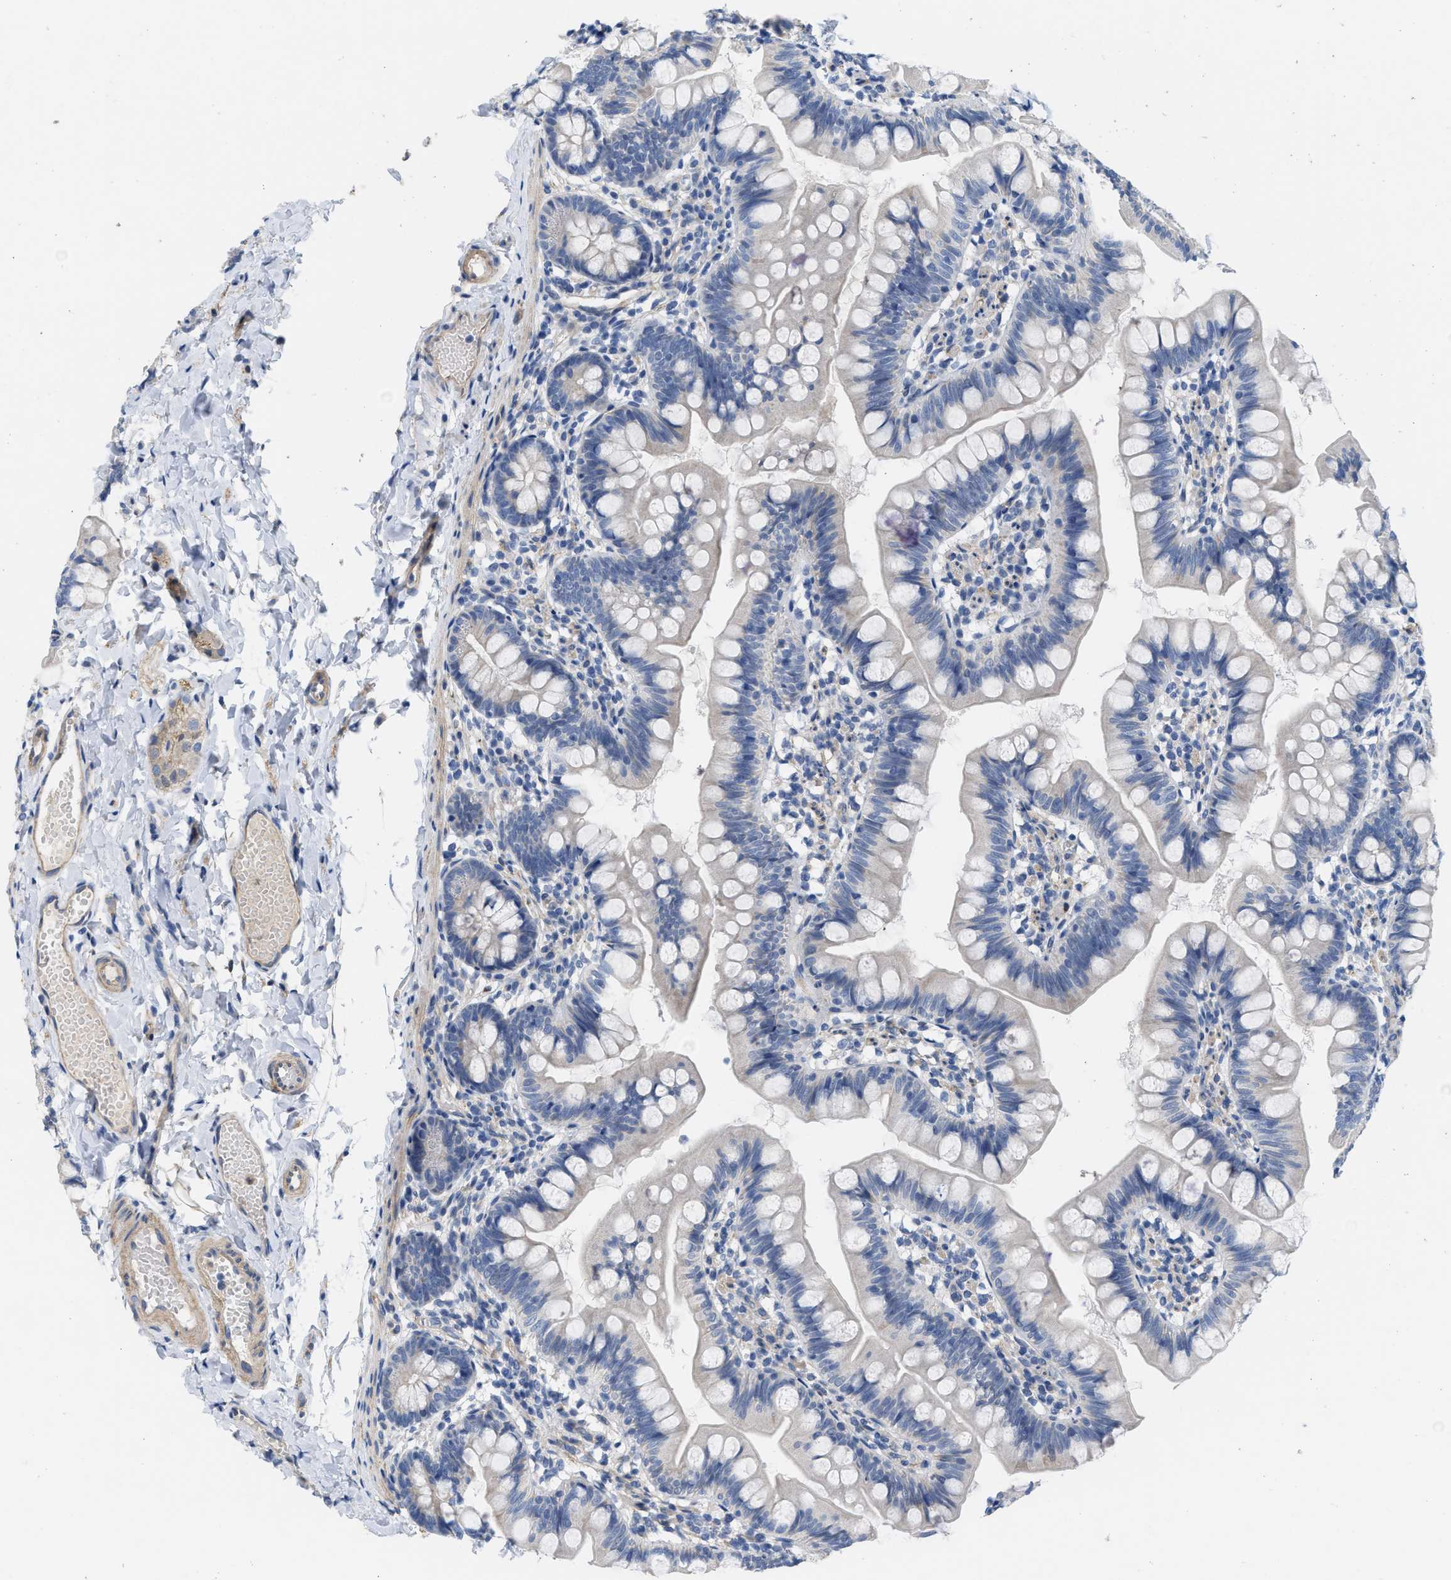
{"staining": {"intensity": "negative", "quantity": "none", "location": "none"}, "tissue": "small intestine", "cell_type": "Glandular cells", "image_type": "normal", "snomed": [{"axis": "morphology", "description": "Normal tissue, NOS"}, {"axis": "topography", "description": "Small intestine"}], "caption": "DAB (3,3'-diaminobenzidine) immunohistochemical staining of benign human small intestine exhibits no significant positivity in glandular cells. (Immunohistochemistry (ihc), brightfield microscopy, high magnification).", "gene": "CPA2", "patient": {"sex": "male", "age": 7}}